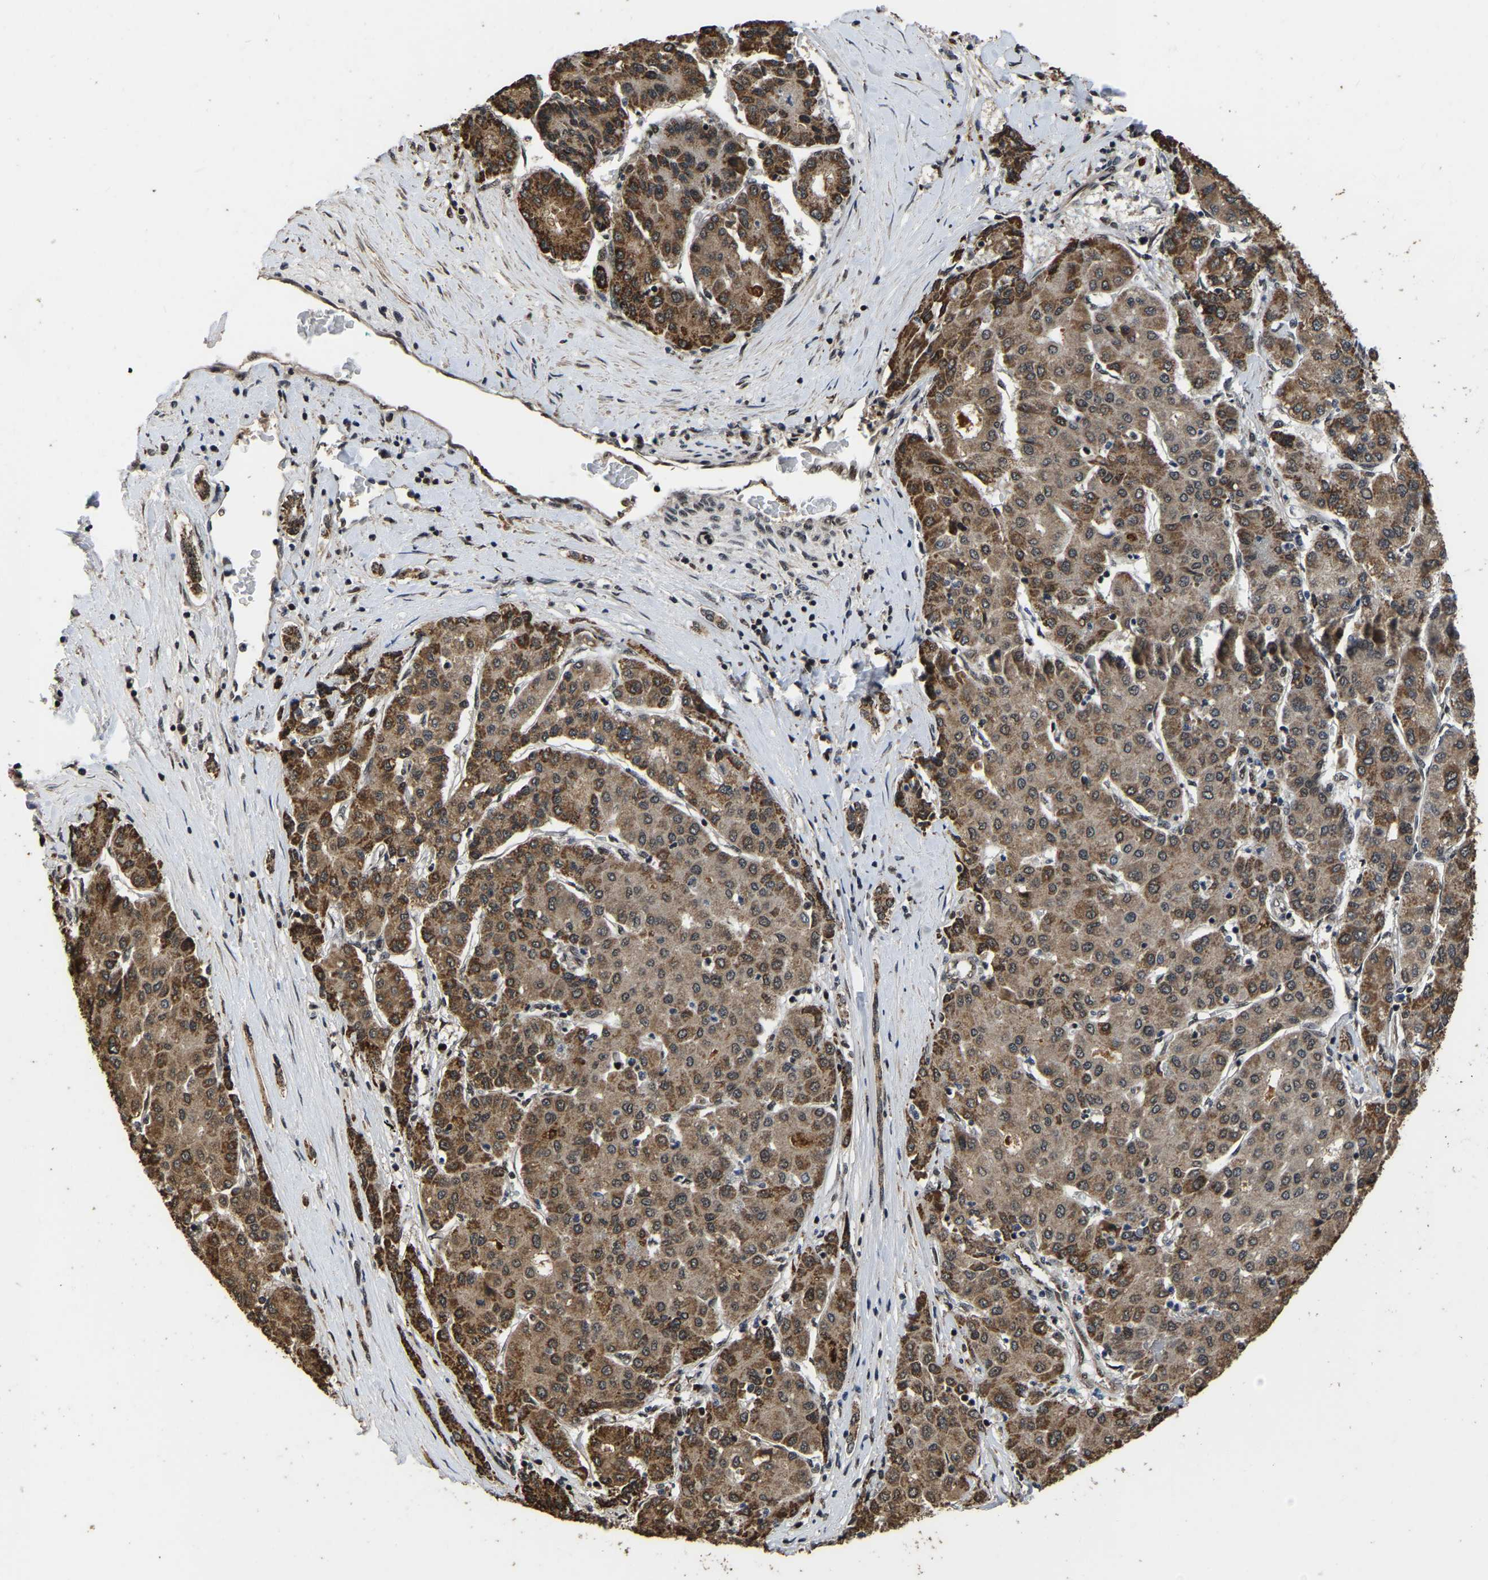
{"staining": {"intensity": "moderate", "quantity": ">75%", "location": "cytoplasmic/membranous,nuclear"}, "tissue": "liver cancer", "cell_type": "Tumor cells", "image_type": "cancer", "snomed": [{"axis": "morphology", "description": "Carcinoma, Hepatocellular, NOS"}, {"axis": "topography", "description": "Liver"}], "caption": "Tumor cells reveal moderate cytoplasmic/membranous and nuclear positivity in about >75% of cells in liver hepatocellular carcinoma. (IHC, brightfield microscopy, high magnification).", "gene": "CIAO1", "patient": {"sex": "male", "age": 65}}